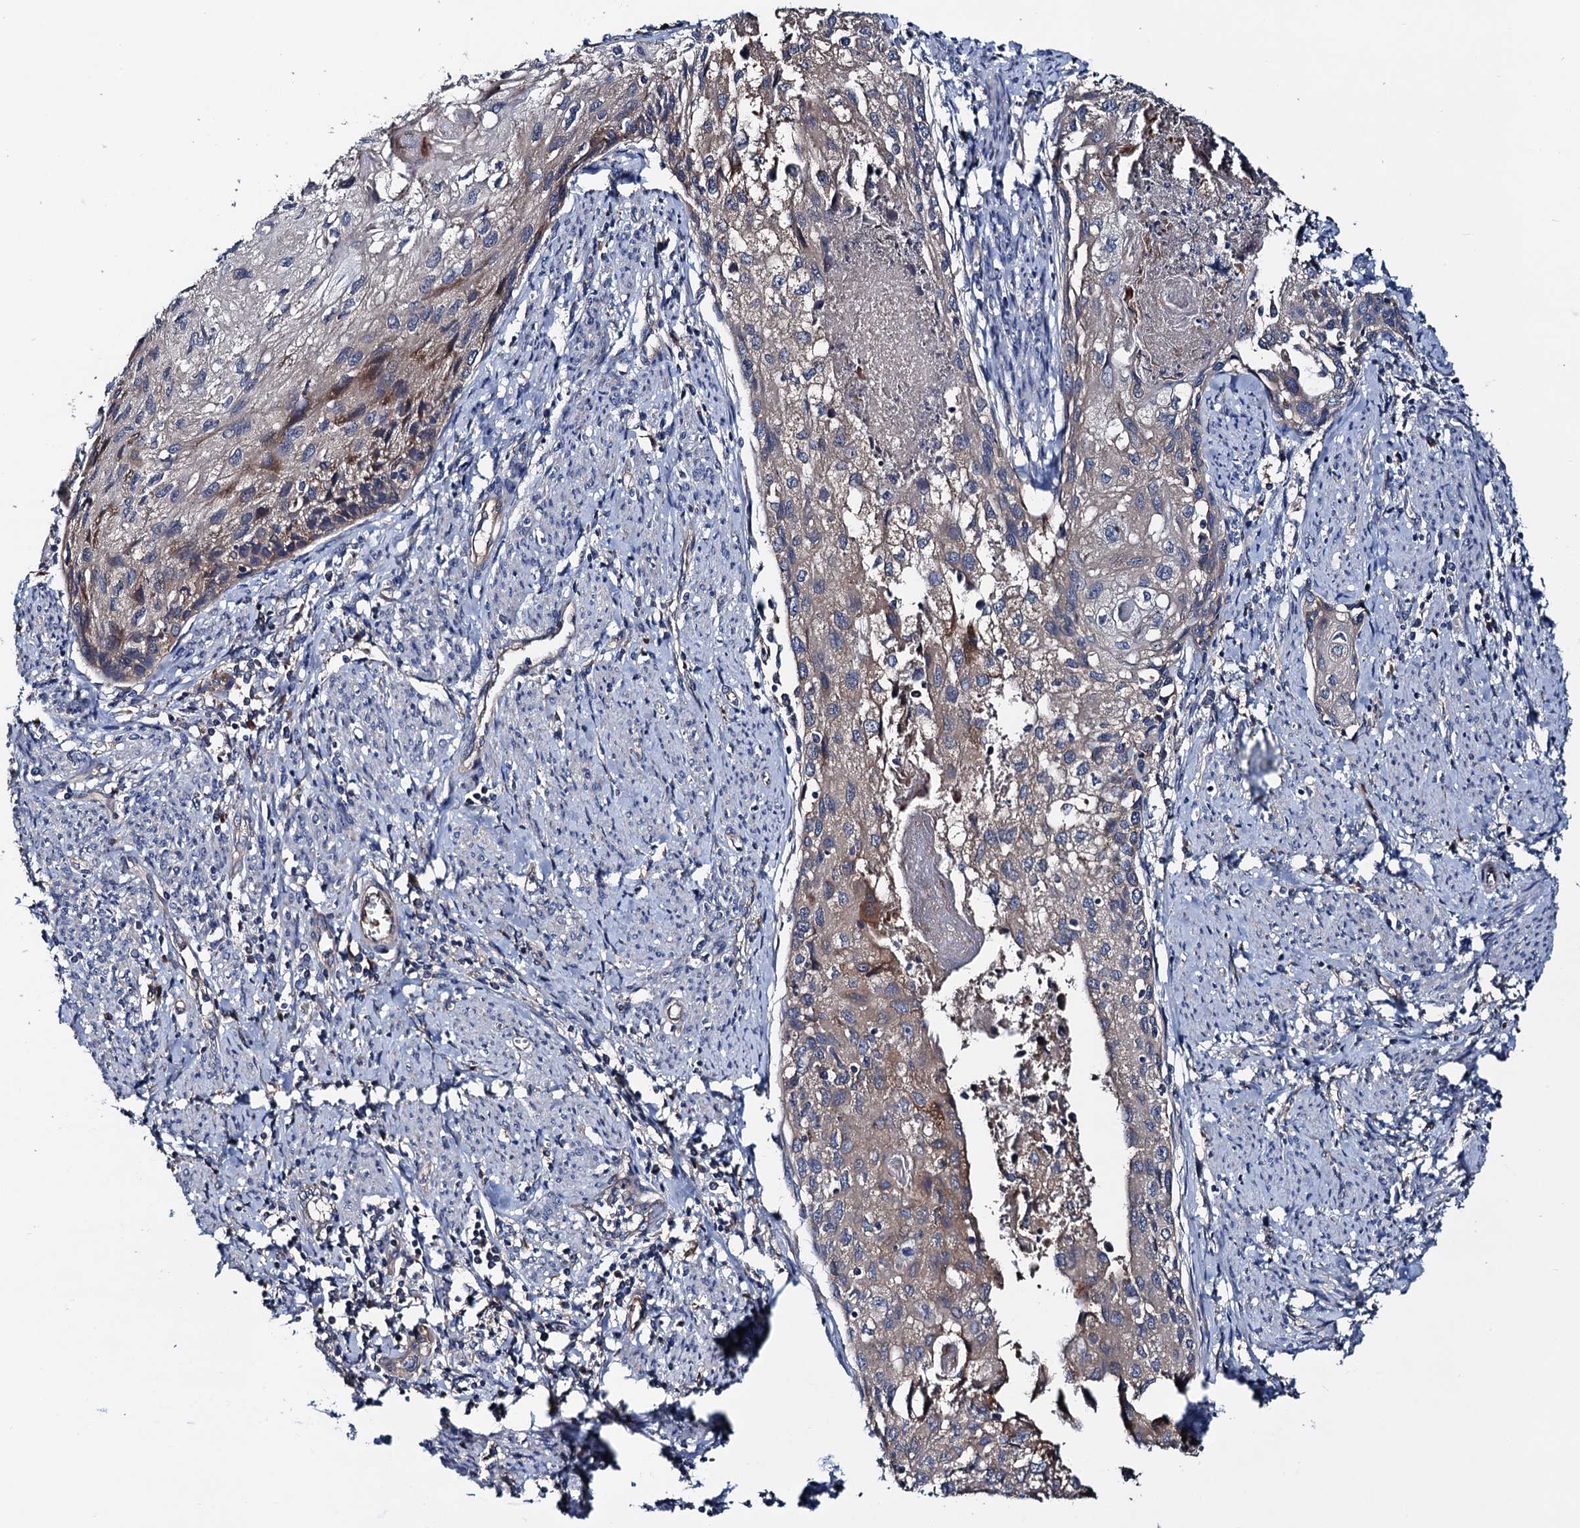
{"staining": {"intensity": "weak", "quantity": "<25%", "location": "cytoplasmic/membranous"}, "tissue": "cervical cancer", "cell_type": "Tumor cells", "image_type": "cancer", "snomed": [{"axis": "morphology", "description": "Squamous cell carcinoma, NOS"}, {"axis": "topography", "description": "Cervix"}], "caption": "The IHC photomicrograph has no significant expression in tumor cells of cervical cancer (squamous cell carcinoma) tissue.", "gene": "TRMT112", "patient": {"sex": "female", "age": 67}}